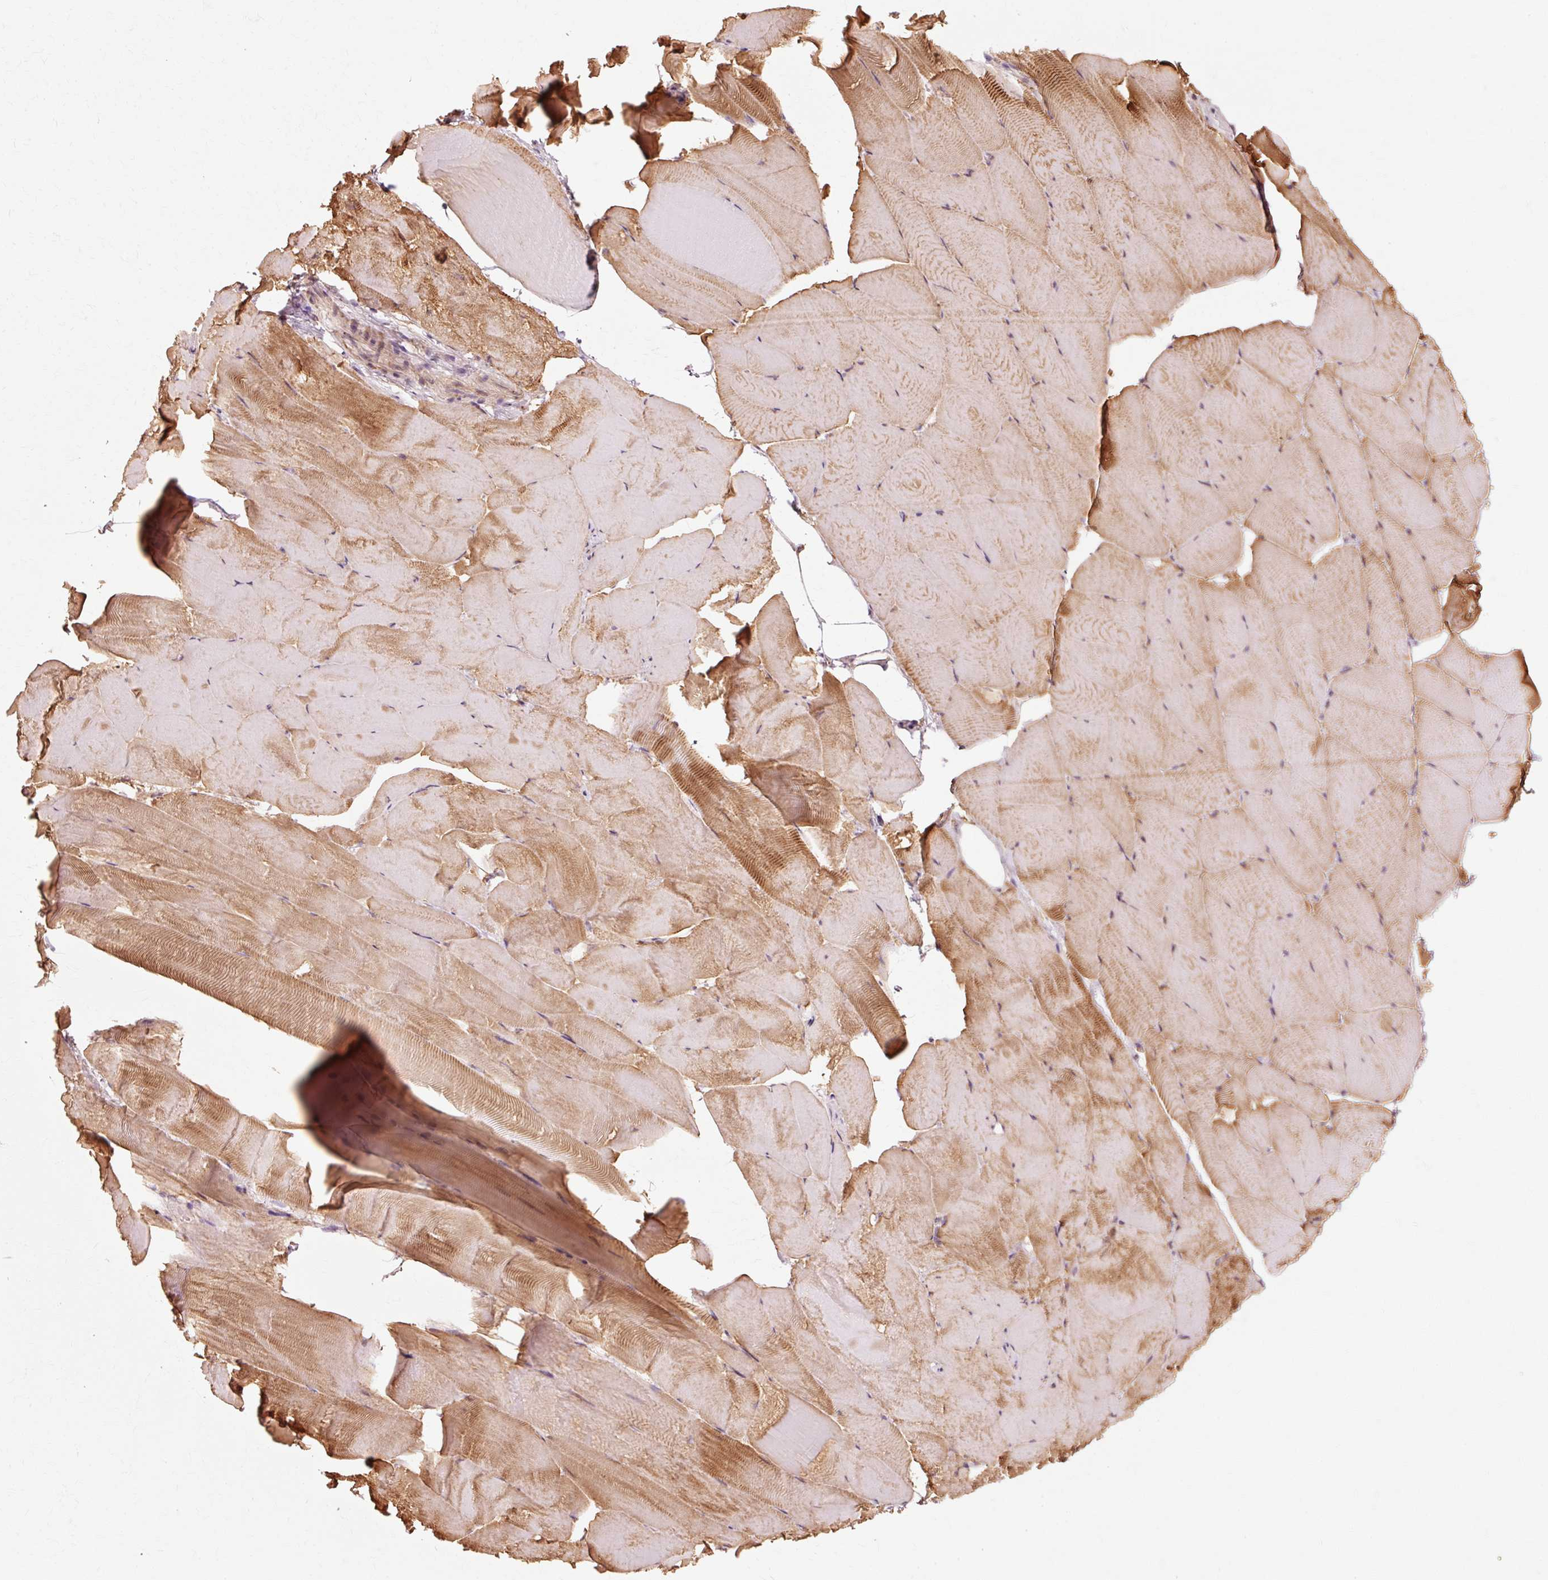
{"staining": {"intensity": "moderate", "quantity": "25%-75%", "location": "cytoplasmic/membranous"}, "tissue": "skeletal muscle", "cell_type": "Myocytes", "image_type": "normal", "snomed": [{"axis": "morphology", "description": "Normal tissue, NOS"}, {"axis": "topography", "description": "Skeletal muscle"}], "caption": "Immunohistochemistry (IHC) (DAB (3,3'-diaminobenzidine)) staining of benign skeletal muscle shows moderate cytoplasmic/membranous protein expression in approximately 25%-75% of myocytes. (DAB (3,3'-diaminobenzidine) = brown stain, brightfield microscopy at high magnification).", "gene": "RANBP2", "patient": {"sex": "female", "age": 64}}